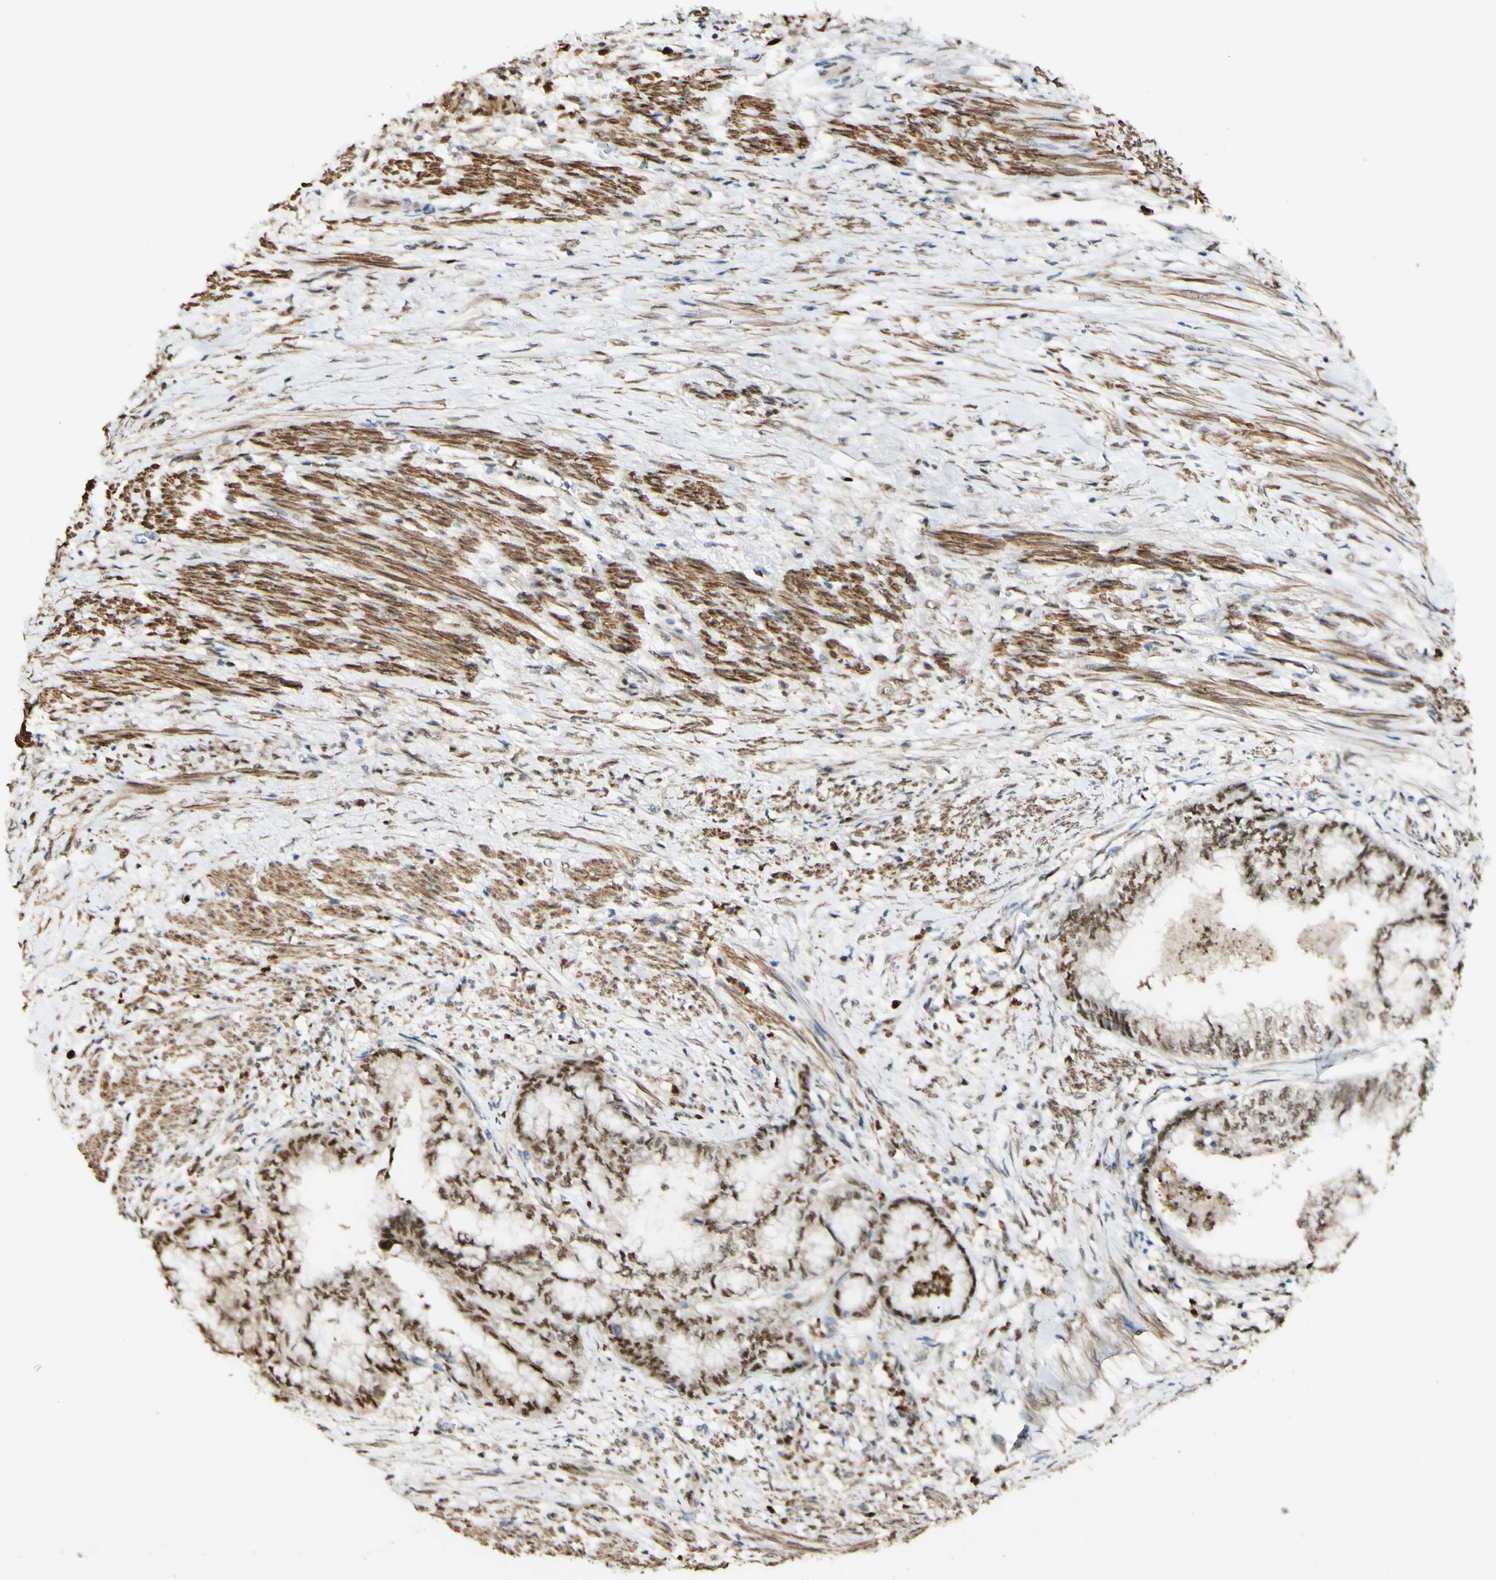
{"staining": {"intensity": "strong", "quantity": ">75%", "location": "nuclear"}, "tissue": "endometrial cancer", "cell_type": "Tumor cells", "image_type": "cancer", "snomed": [{"axis": "morphology", "description": "Necrosis, NOS"}, {"axis": "morphology", "description": "Adenocarcinoma, NOS"}, {"axis": "topography", "description": "Endometrium"}], "caption": "Immunohistochemical staining of endometrial cancer (adenocarcinoma) displays high levels of strong nuclear staining in about >75% of tumor cells.", "gene": "MAP3K4", "patient": {"sex": "female", "age": 79}}